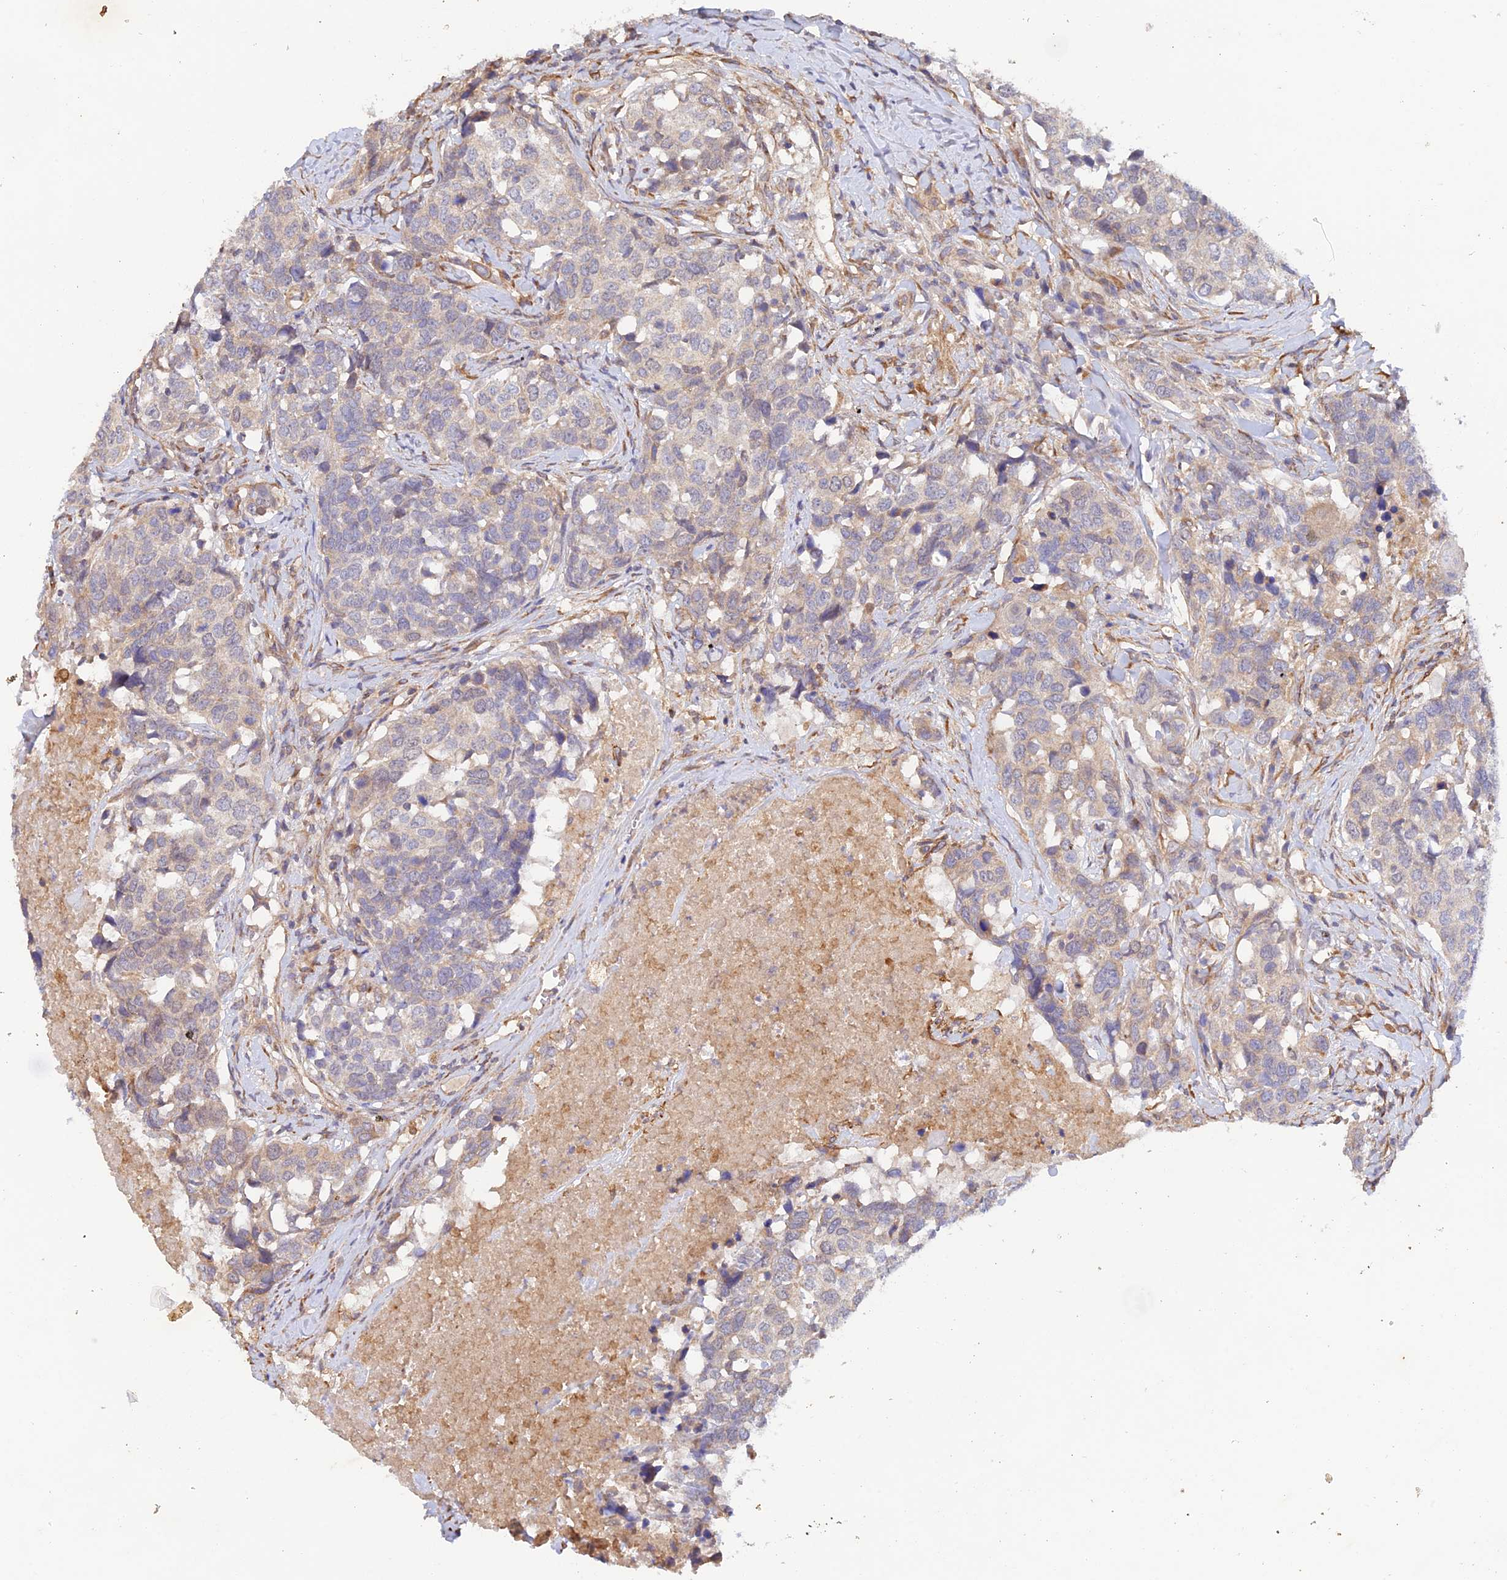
{"staining": {"intensity": "negative", "quantity": "none", "location": "none"}, "tissue": "head and neck cancer", "cell_type": "Tumor cells", "image_type": "cancer", "snomed": [{"axis": "morphology", "description": "Squamous cell carcinoma, NOS"}, {"axis": "topography", "description": "Head-Neck"}], "caption": "A micrograph of head and neck squamous cell carcinoma stained for a protein displays no brown staining in tumor cells. (IHC, brightfield microscopy, high magnification).", "gene": "MYO9A", "patient": {"sex": "male", "age": 66}}